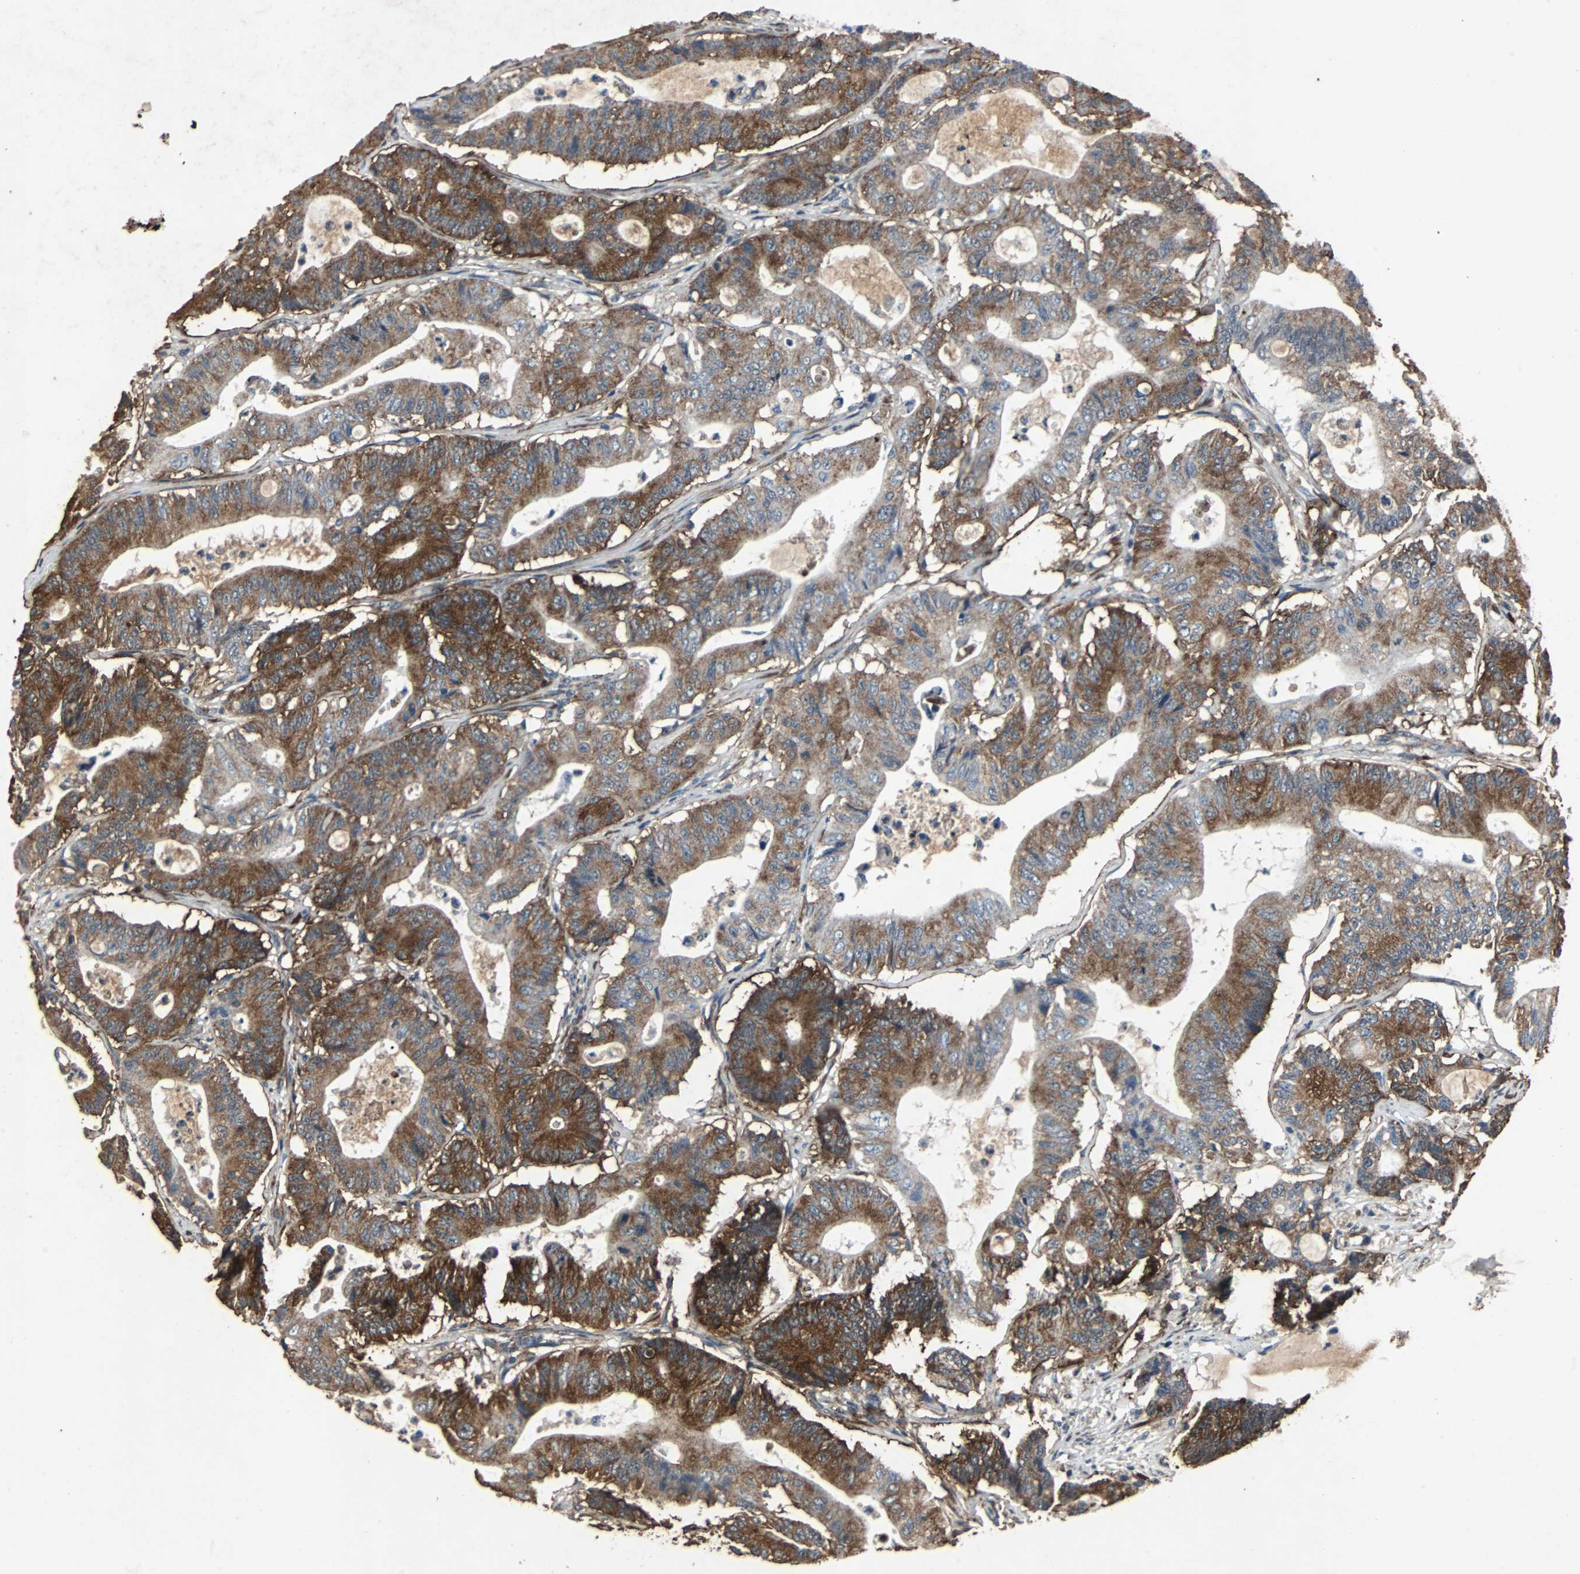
{"staining": {"intensity": "strong", "quantity": ">75%", "location": "cytoplasmic/membranous"}, "tissue": "colorectal cancer", "cell_type": "Tumor cells", "image_type": "cancer", "snomed": [{"axis": "morphology", "description": "Adenocarcinoma, NOS"}, {"axis": "topography", "description": "Colon"}], "caption": "High-power microscopy captured an IHC photomicrograph of colorectal adenocarcinoma, revealing strong cytoplasmic/membranous expression in approximately >75% of tumor cells. The staining was performed using DAB (3,3'-diaminobenzidine), with brown indicating positive protein expression. Nuclei are stained blue with hematoxylin.", "gene": "NAA10", "patient": {"sex": "female", "age": 84}}